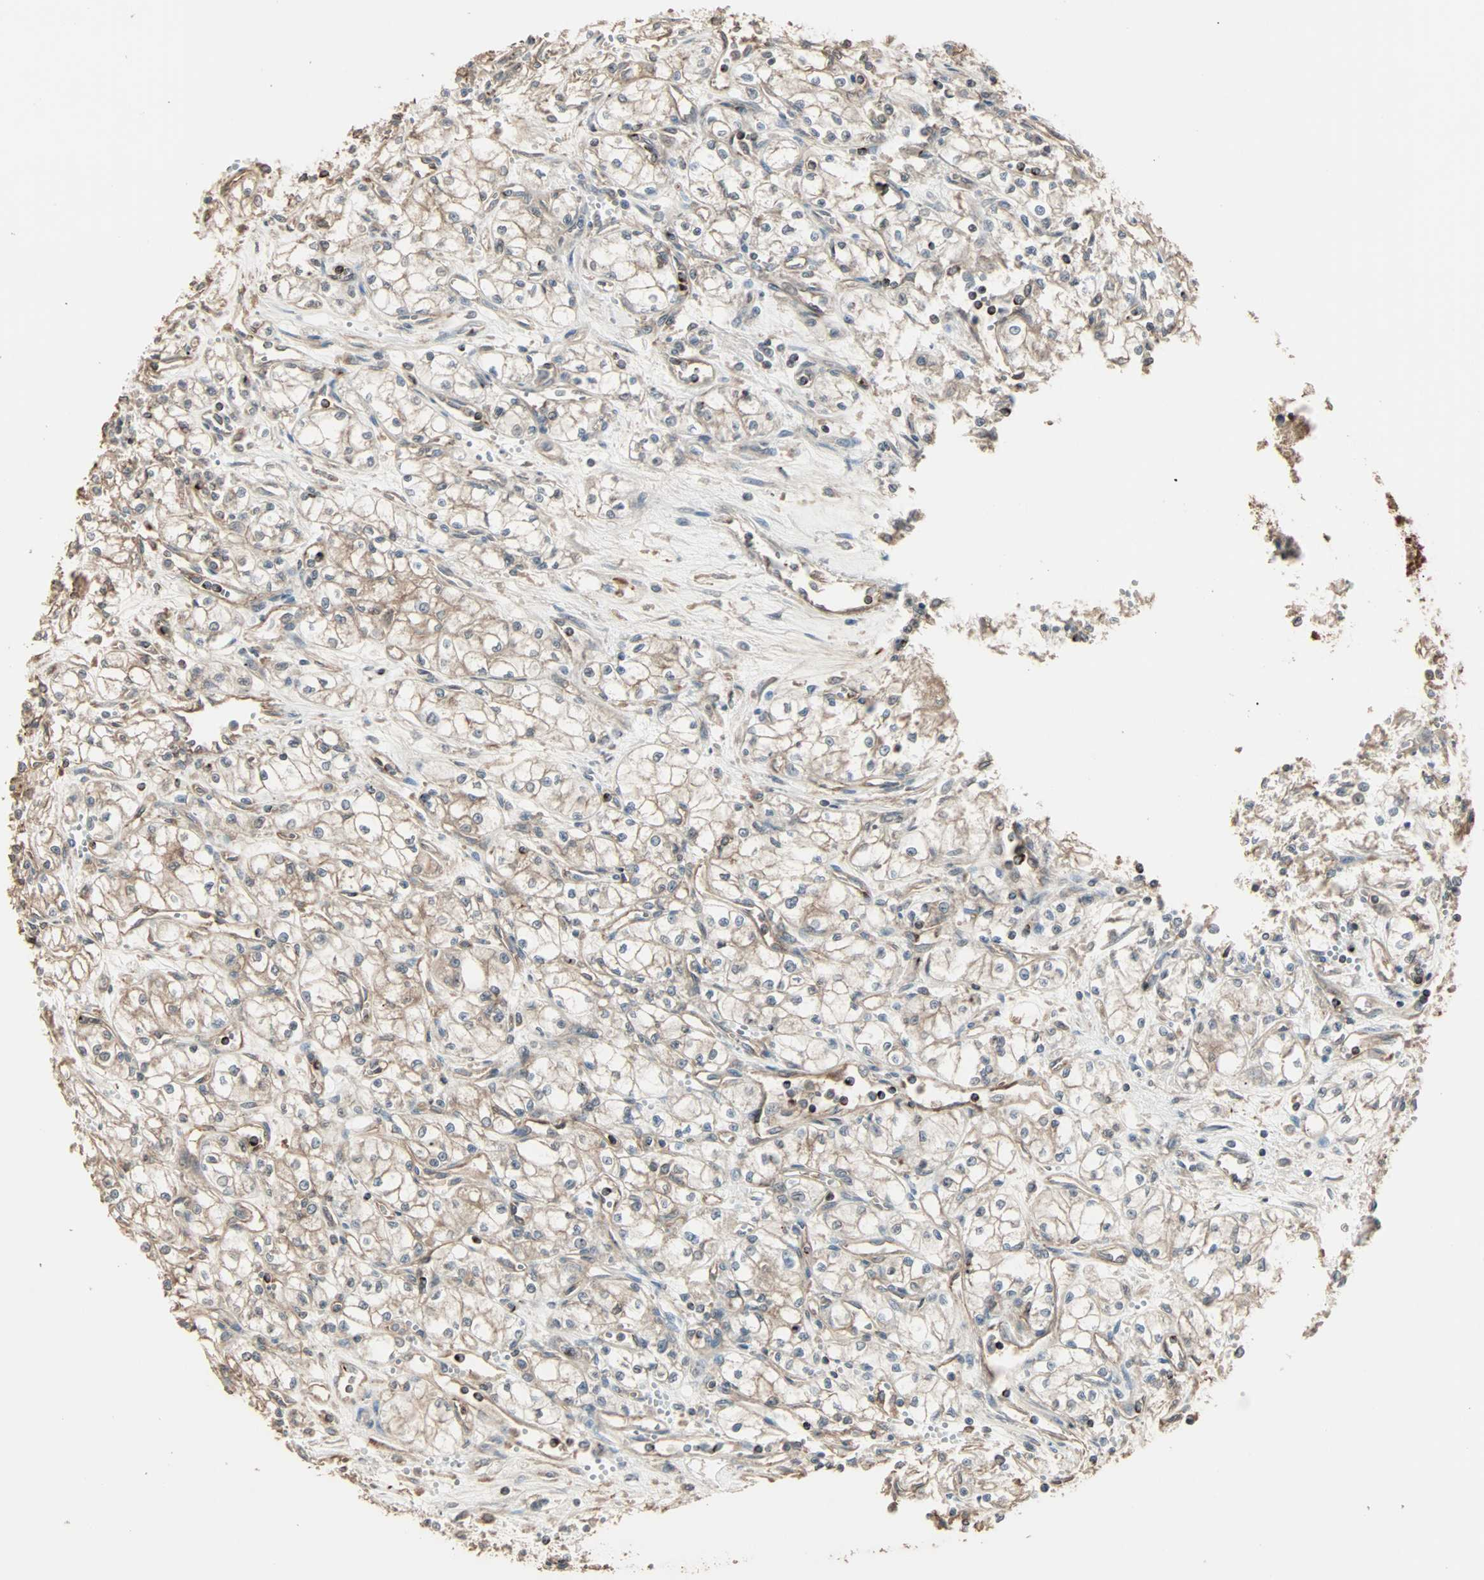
{"staining": {"intensity": "moderate", "quantity": ">75%", "location": "cytoplasmic/membranous"}, "tissue": "renal cancer", "cell_type": "Tumor cells", "image_type": "cancer", "snomed": [{"axis": "morphology", "description": "Normal tissue, NOS"}, {"axis": "morphology", "description": "Adenocarcinoma, NOS"}, {"axis": "topography", "description": "Kidney"}], "caption": "DAB immunohistochemical staining of human renal cancer exhibits moderate cytoplasmic/membranous protein expression in about >75% of tumor cells. (brown staining indicates protein expression, while blue staining denotes nuclei).", "gene": "CALCRL", "patient": {"sex": "male", "age": 59}}